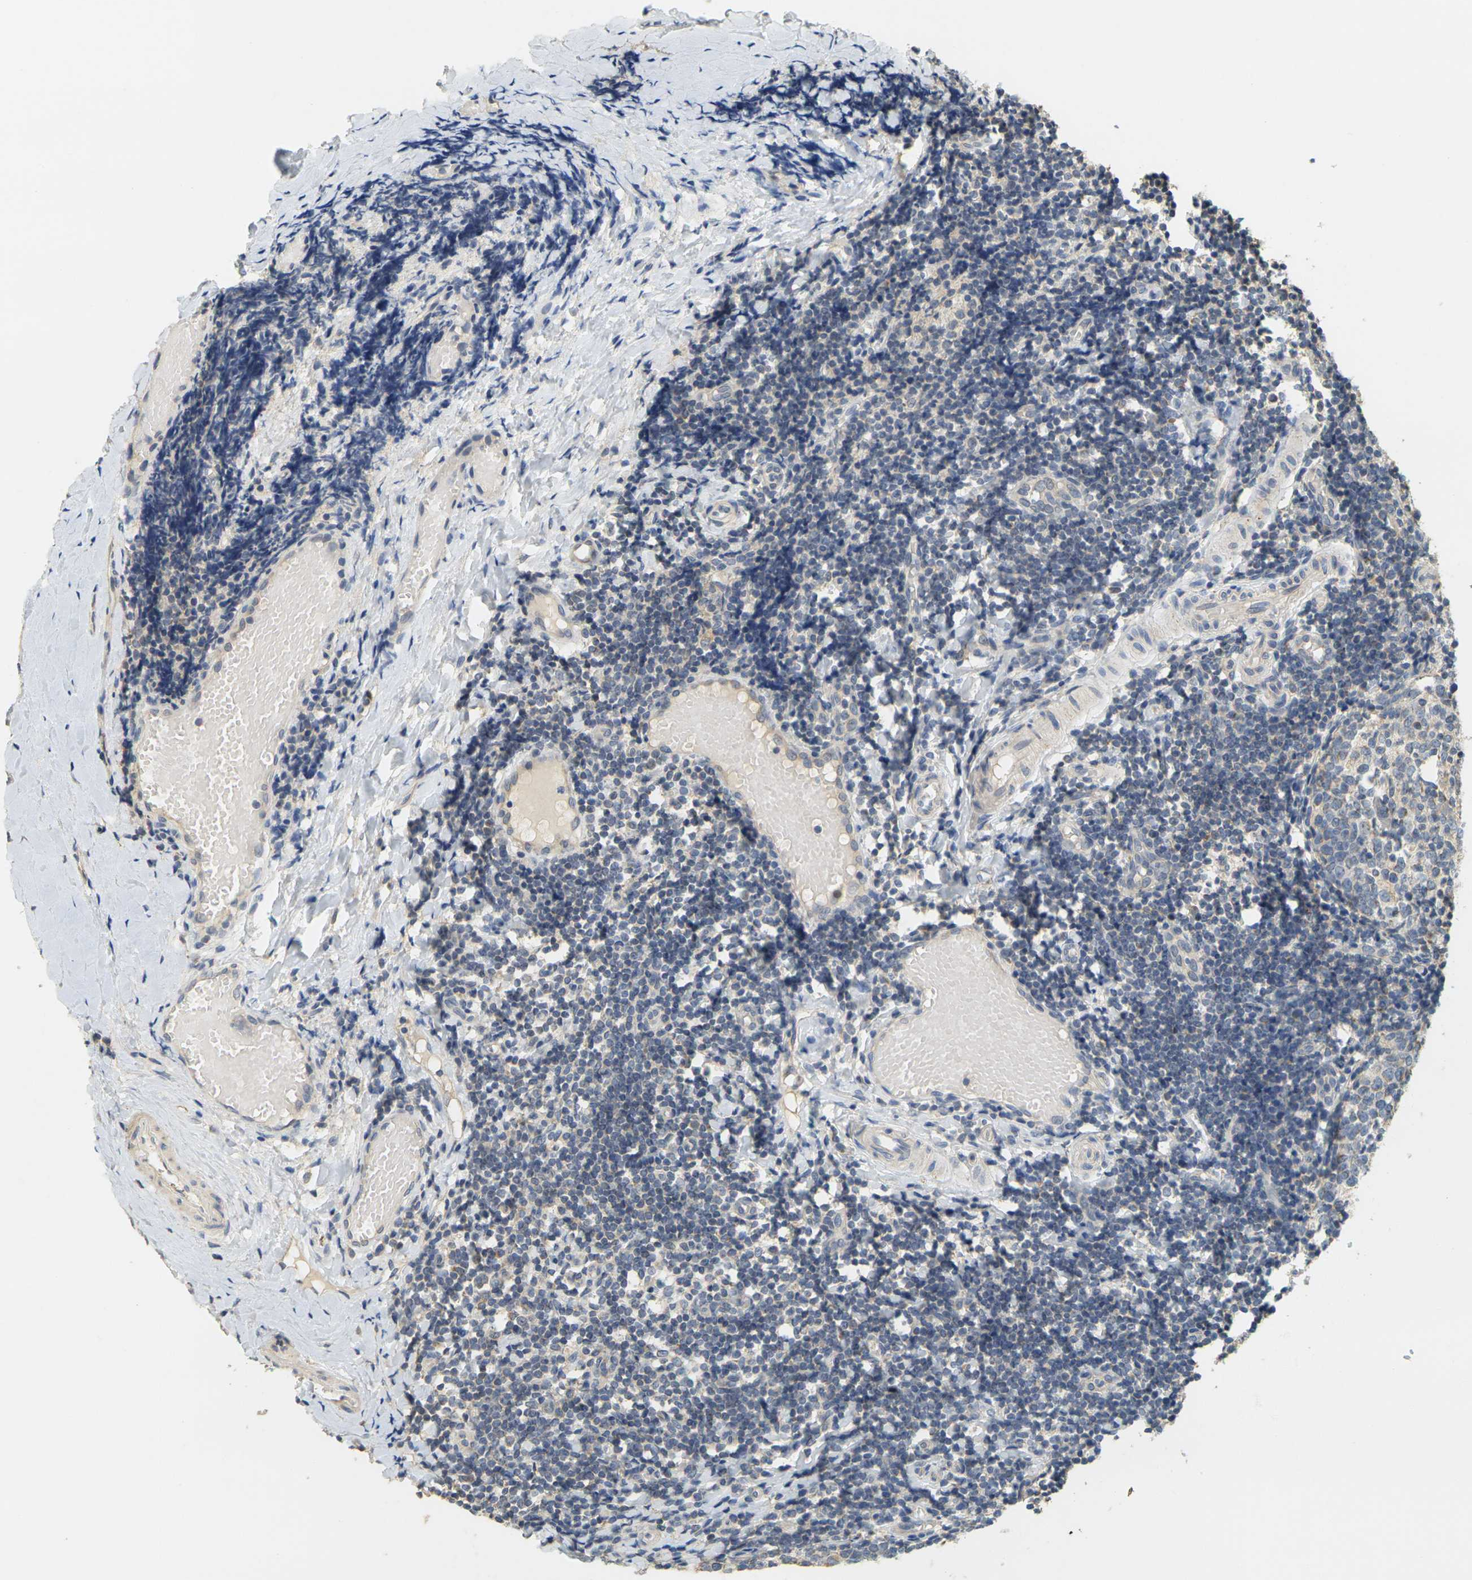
{"staining": {"intensity": "weak", "quantity": "<25%", "location": "cytoplasmic/membranous"}, "tissue": "tonsil", "cell_type": "Germinal center cells", "image_type": "normal", "snomed": [{"axis": "morphology", "description": "Normal tissue, NOS"}, {"axis": "topography", "description": "Tonsil"}], "caption": "IHC micrograph of benign human tonsil stained for a protein (brown), which displays no positivity in germinal center cells.", "gene": "GDAP1", "patient": {"sex": "female", "age": 19}}